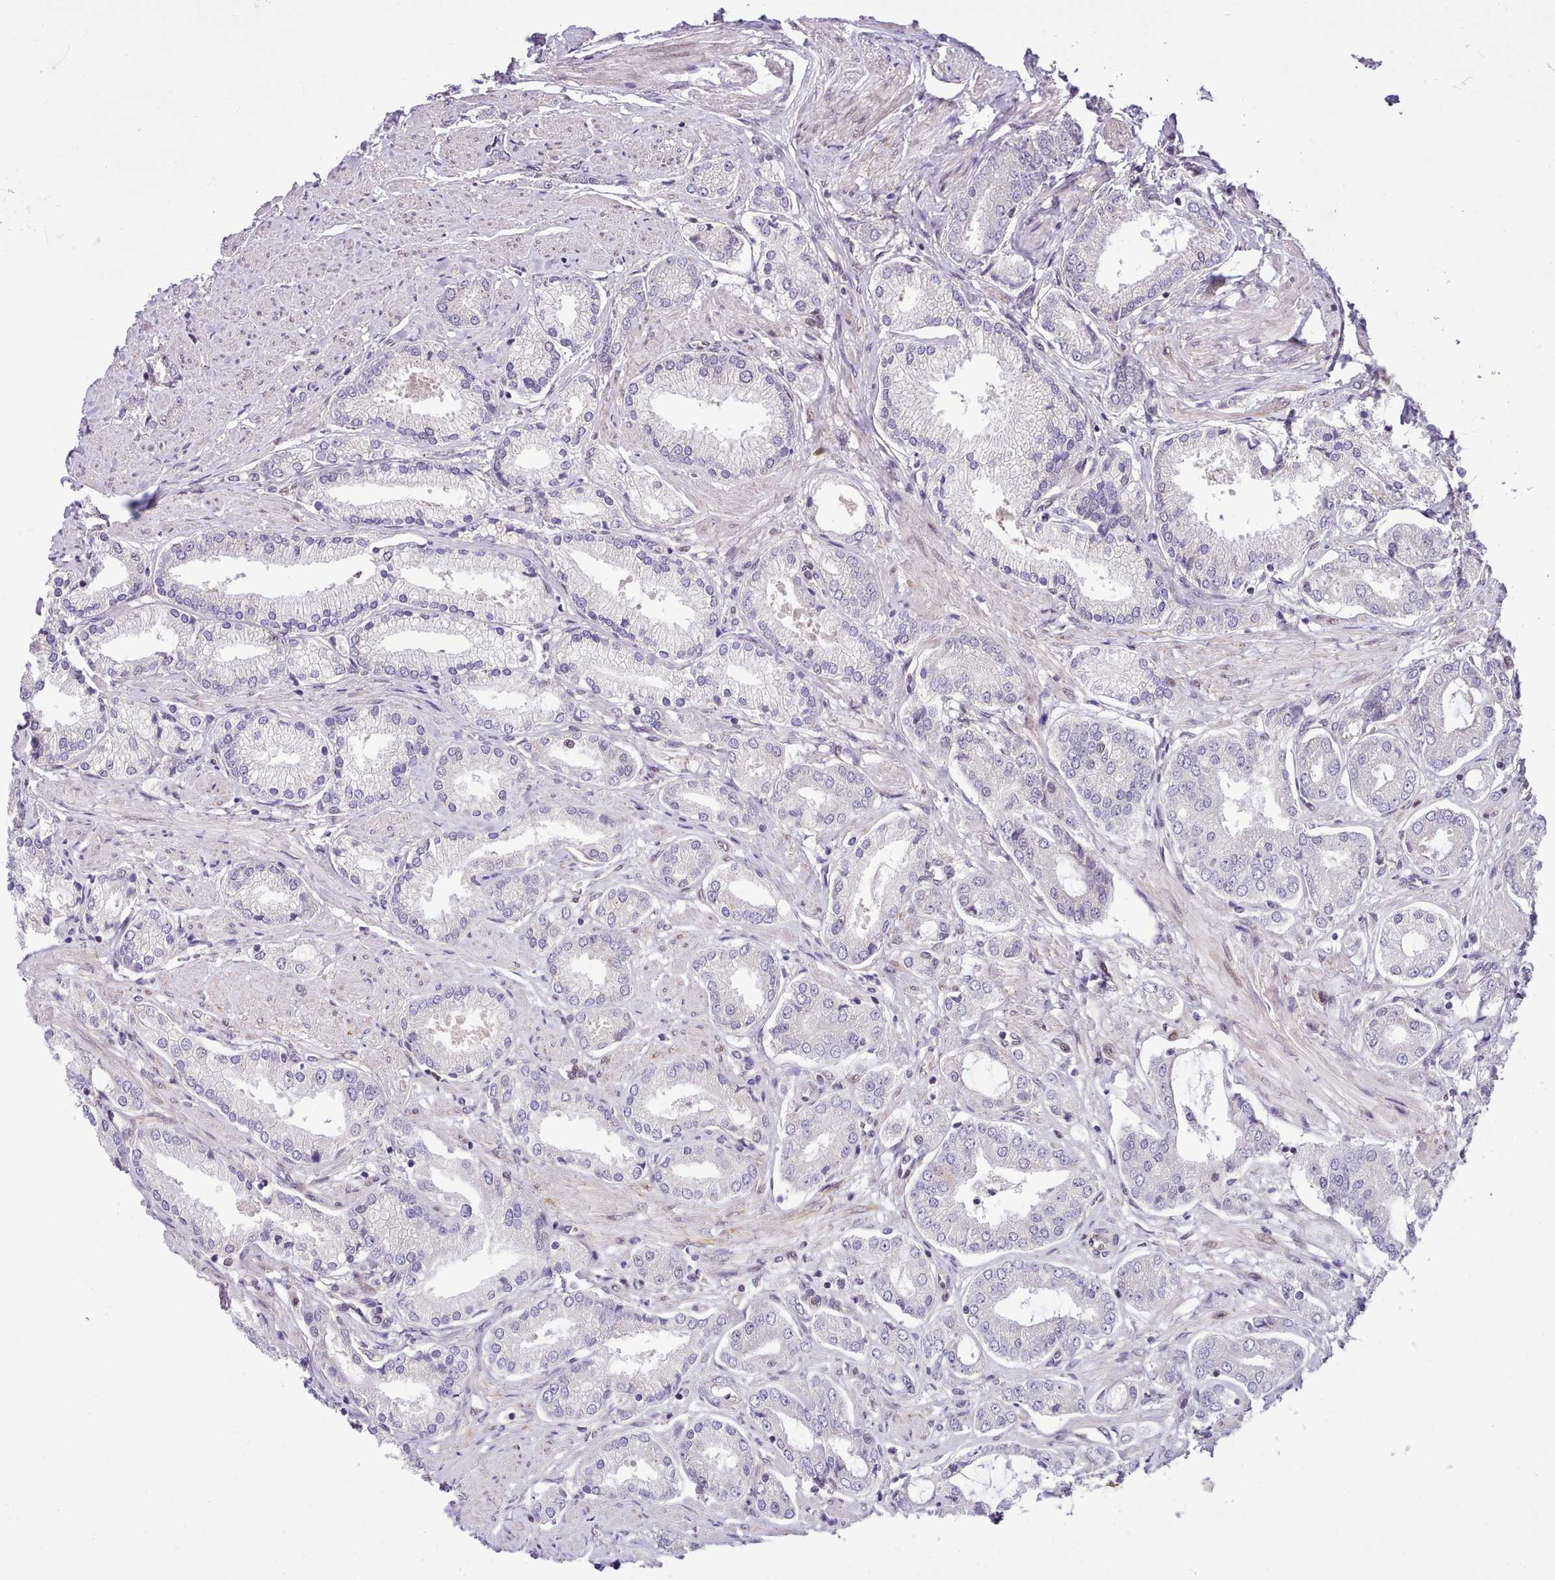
{"staining": {"intensity": "weak", "quantity": "<25%", "location": "nuclear"}, "tissue": "prostate cancer", "cell_type": "Tumor cells", "image_type": "cancer", "snomed": [{"axis": "morphology", "description": "Adenocarcinoma, High grade"}, {"axis": "topography", "description": "Prostate and seminal vesicle, NOS"}], "caption": "The image reveals no significant positivity in tumor cells of adenocarcinoma (high-grade) (prostate).", "gene": "HOXB7", "patient": {"sex": "male", "age": 64}}